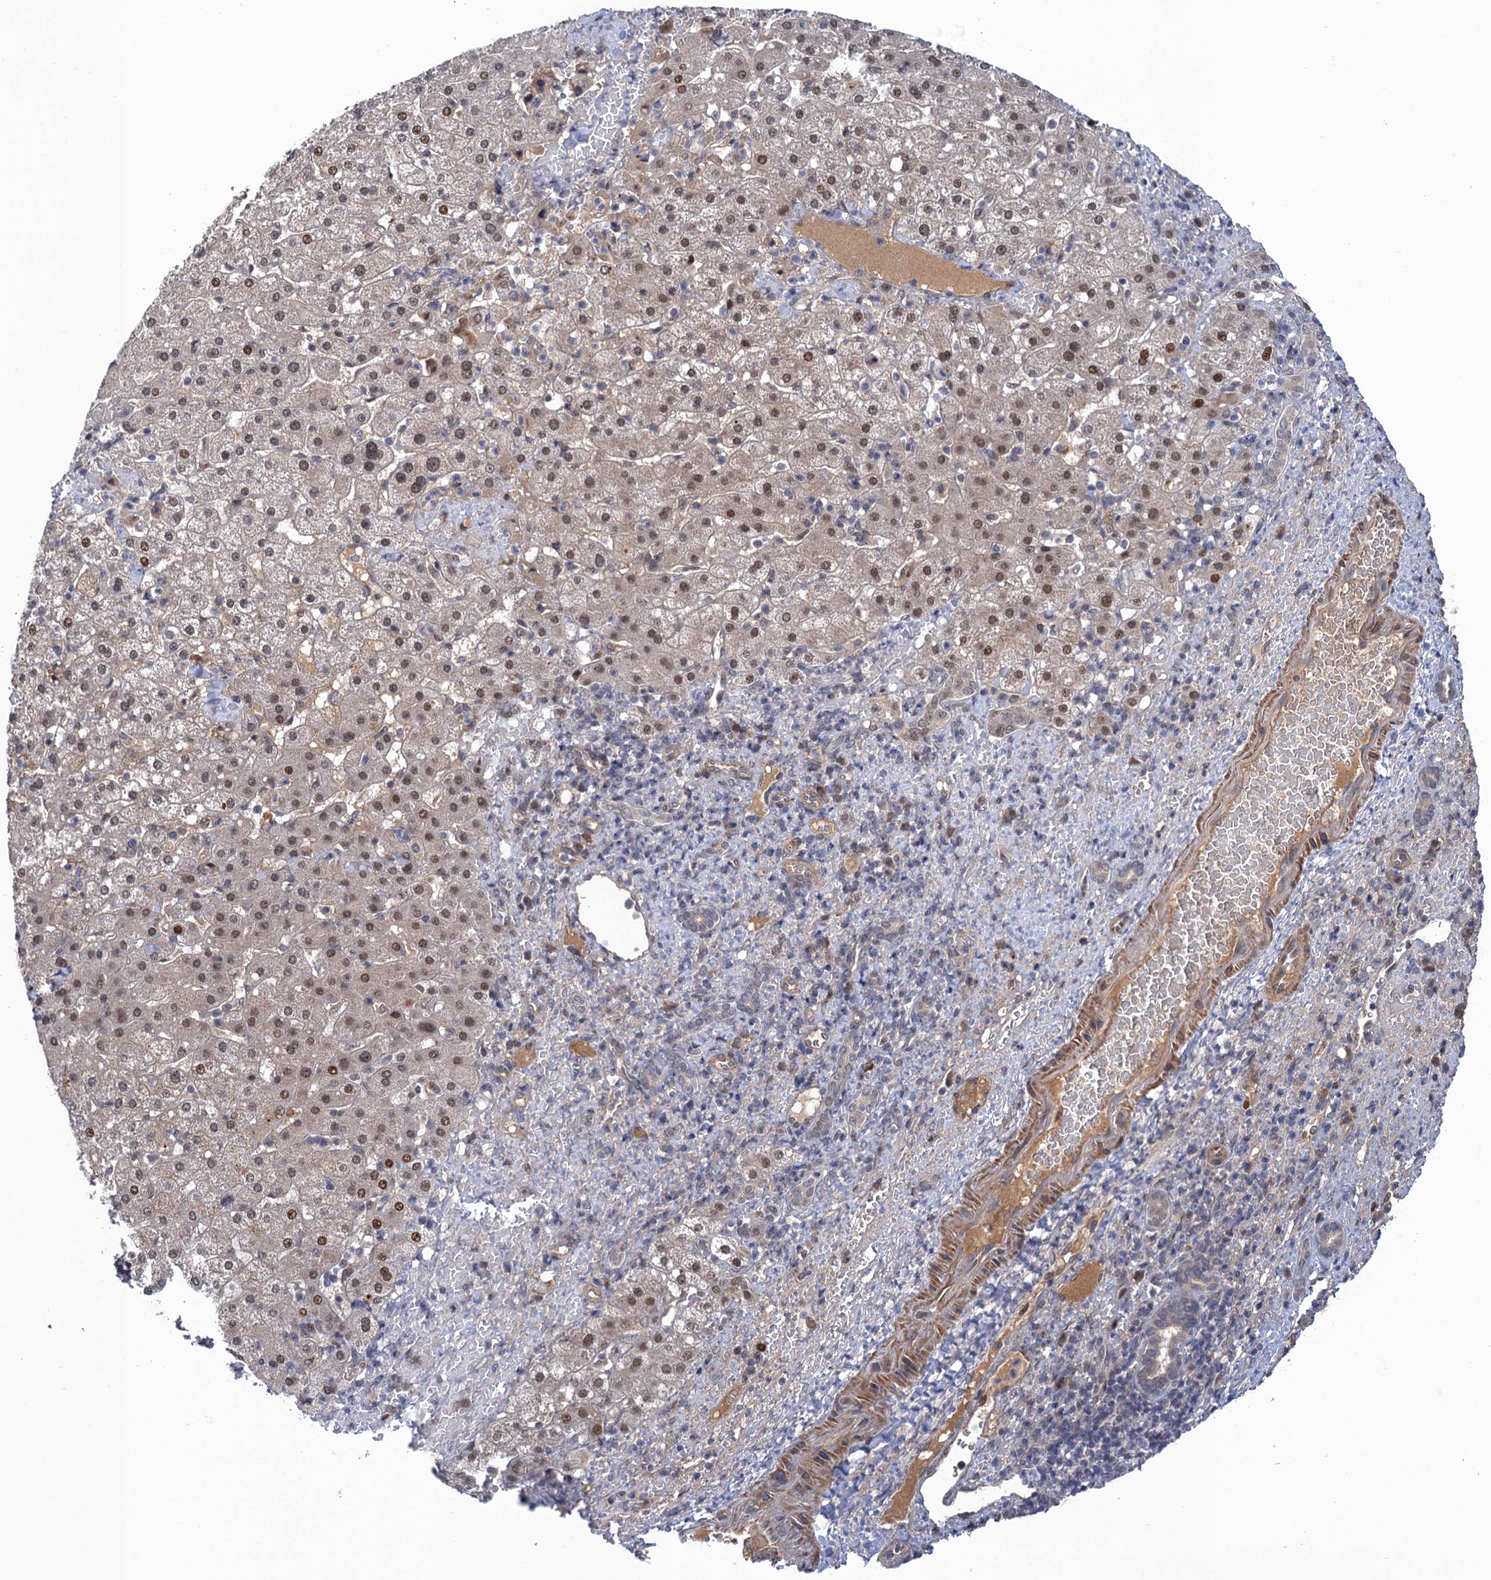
{"staining": {"intensity": "moderate", "quantity": ">75%", "location": "nuclear"}, "tissue": "liver cancer", "cell_type": "Tumor cells", "image_type": "cancer", "snomed": [{"axis": "morphology", "description": "Normal tissue, NOS"}, {"axis": "morphology", "description": "Carcinoma, Hepatocellular, NOS"}, {"axis": "topography", "description": "Liver"}], "caption": "A brown stain shows moderate nuclear staining of a protein in liver cancer tumor cells.", "gene": "NEK8", "patient": {"sex": "male", "age": 57}}